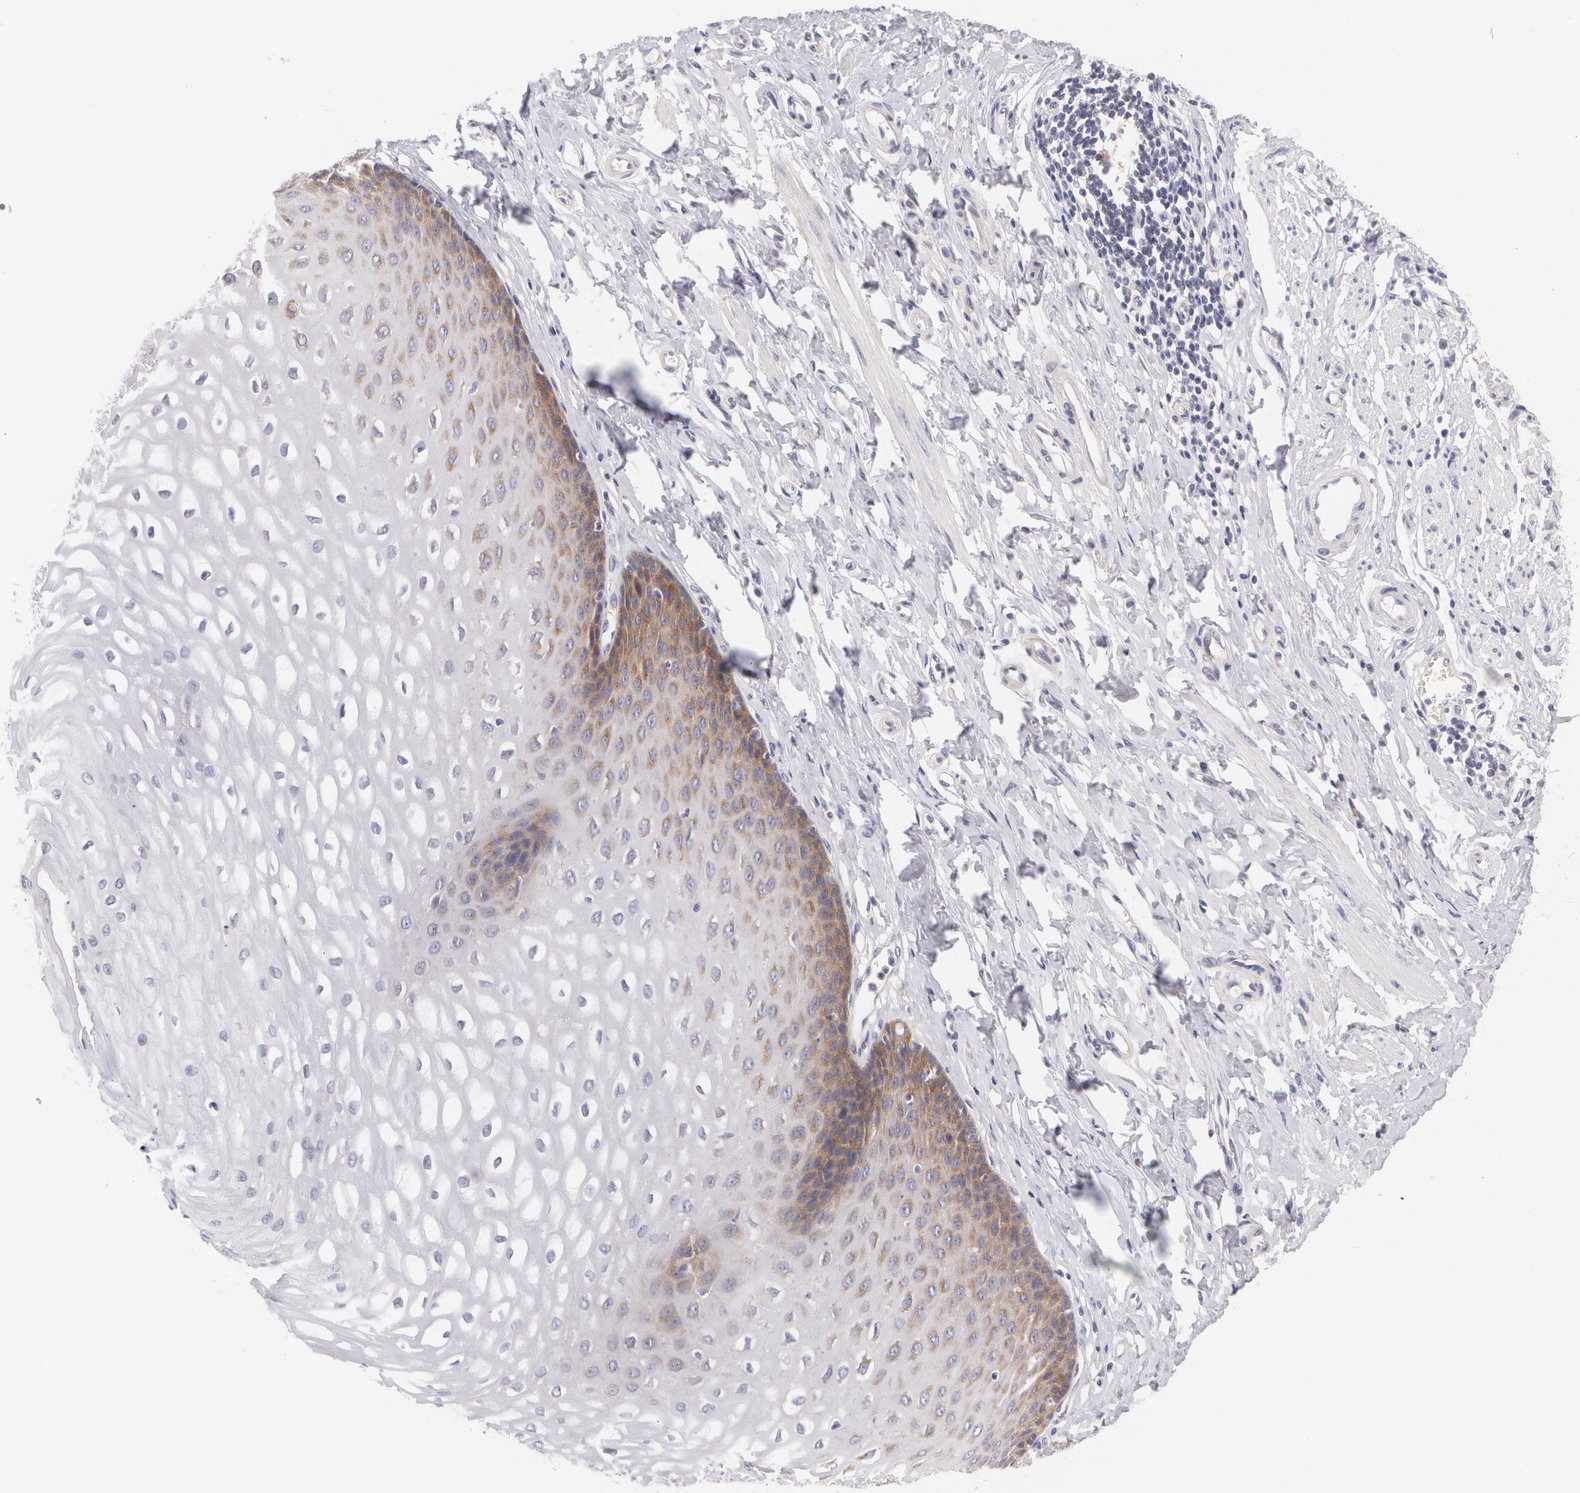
{"staining": {"intensity": "moderate", "quantity": "<25%", "location": "cytoplasmic/membranous"}, "tissue": "esophagus", "cell_type": "Squamous epithelial cells", "image_type": "normal", "snomed": [{"axis": "morphology", "description": "Normal tissue, NOS"}, {"axis": "topography", "description": "Esophagus"}], "caption": "IHC of normal human esophagus demonstrates low levels of moderate cytoplasmic/membranous expression in about <25% of squamous epithelial cells.", "gene": "CASK", "patient": {"sex": "male", "age": 70}}